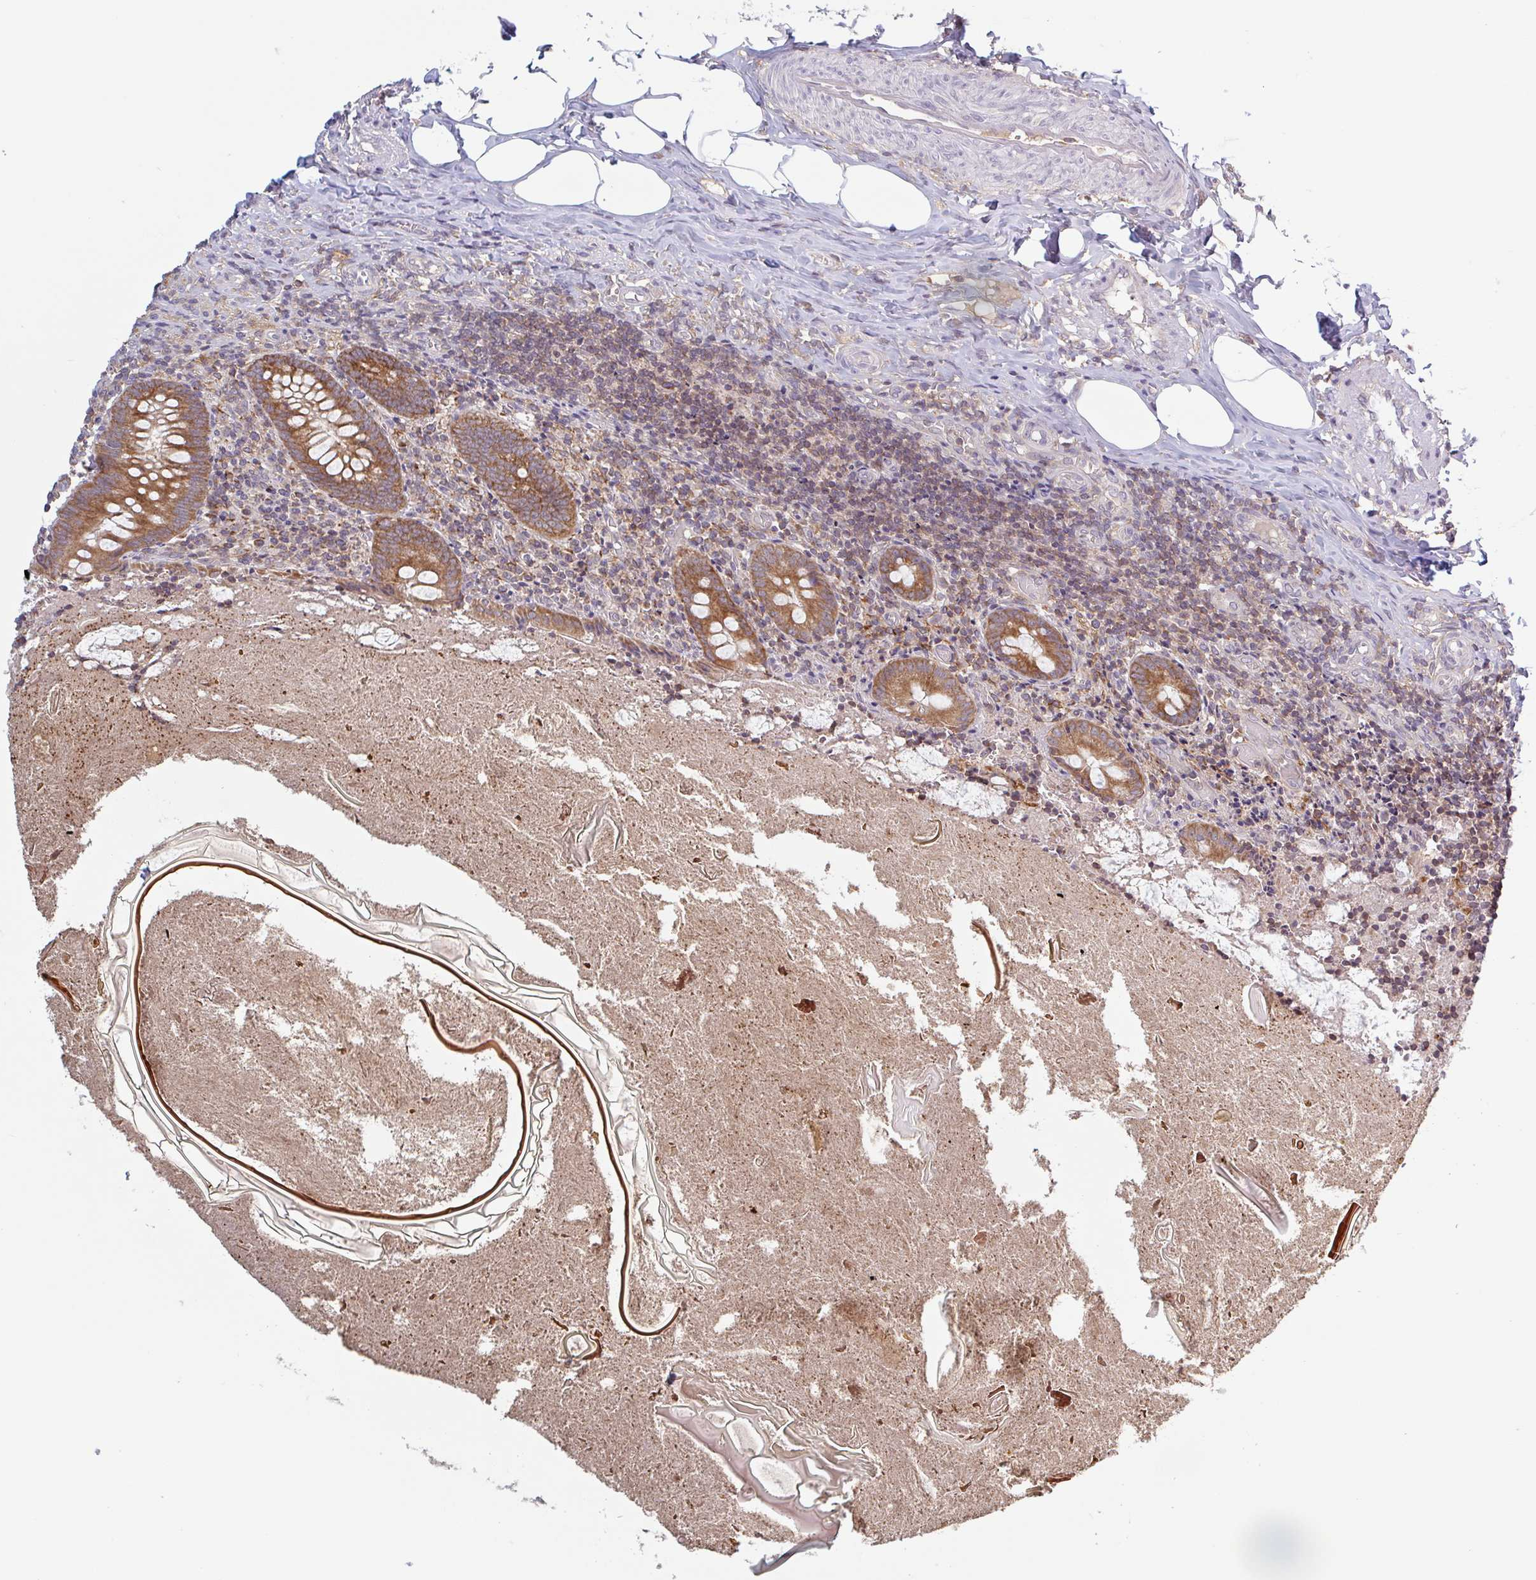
{"staining": {"intensity": "strong", "quantity": ">75%", "location": "cytoplasmic/membranous"}, "tissue": "appendix", "cell_type": "Glandular cells", "image_type": "normal", "snomed": [{"axis": "morphology", "description": "Normal tissue, NOS"}, {"axis": "topography", "description": "Appendix"}], "caption": "Unremarkable appendix shows strong cytoplasmic/membranous positivity in about >75% of glandular cells The staining is performed using DAB brown chromogen to label protein expression. The nuclei are counter-stained blue using hematoxylin..", "gene": "SURF1", "patient": {"sex": "female", "age": 17}}